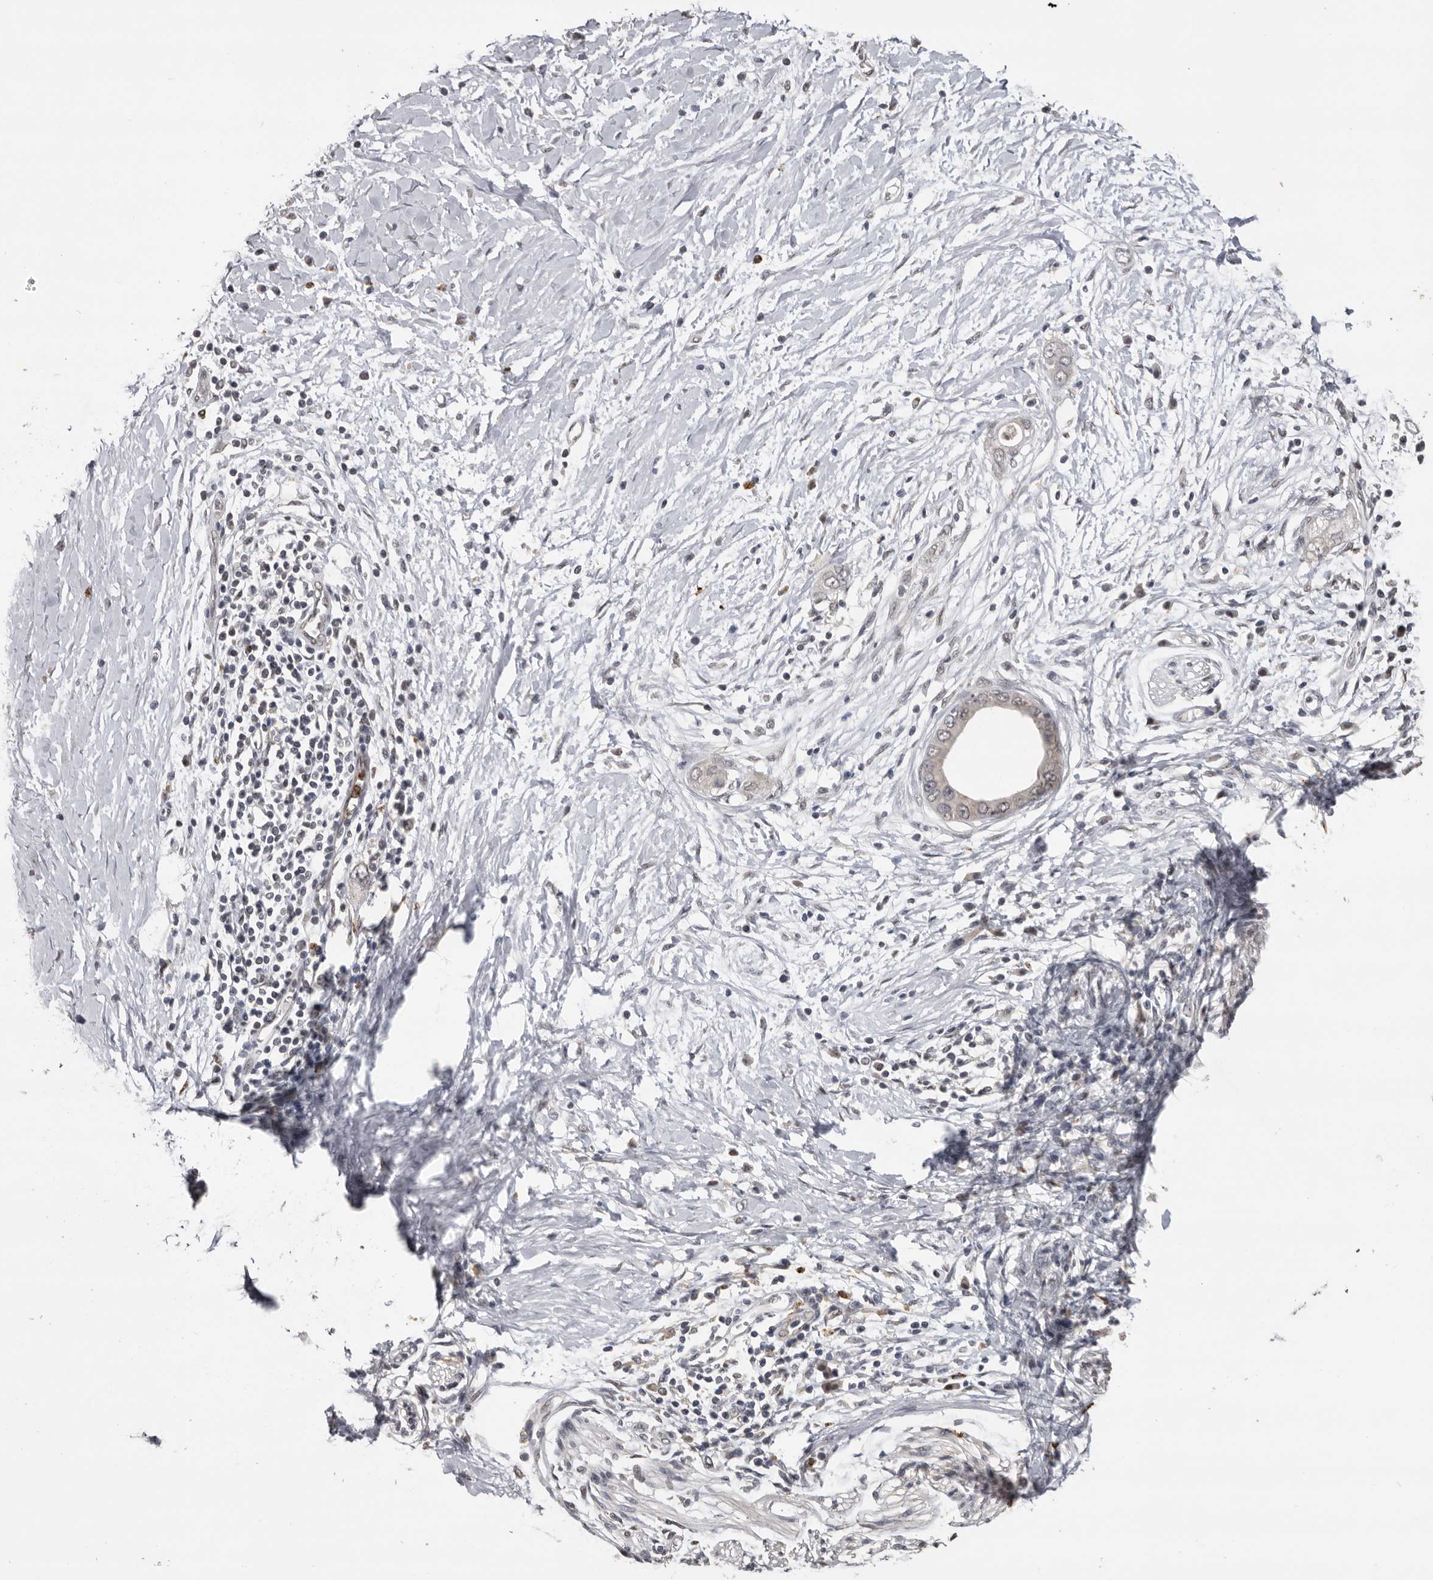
{"staining": {"intensity": "weak", "quantity": "<25%", "location": "nuclear"}, "tissue": "pancreatic cancer", "cell_type": "Tumor cells", "image_type": "cancer", "snomed": [{"axis": "morphology", "description": "Normal tissue, NOS"}, {"axis": "morphology", "description": "Adenocarcinoma, NOS"}, {"axis": "topography", "description": "Pancreas"}, {"axis": "topography", "description": "Peripheral nerve tissue"}], "caption": "Immunohistochemical staining of pancreatic cancer (adenocarcinoma) demonstrates no significant positivity in tumor cells.", "gene": "KIF2B", "patient": {"sex": "male", "age": 59}}